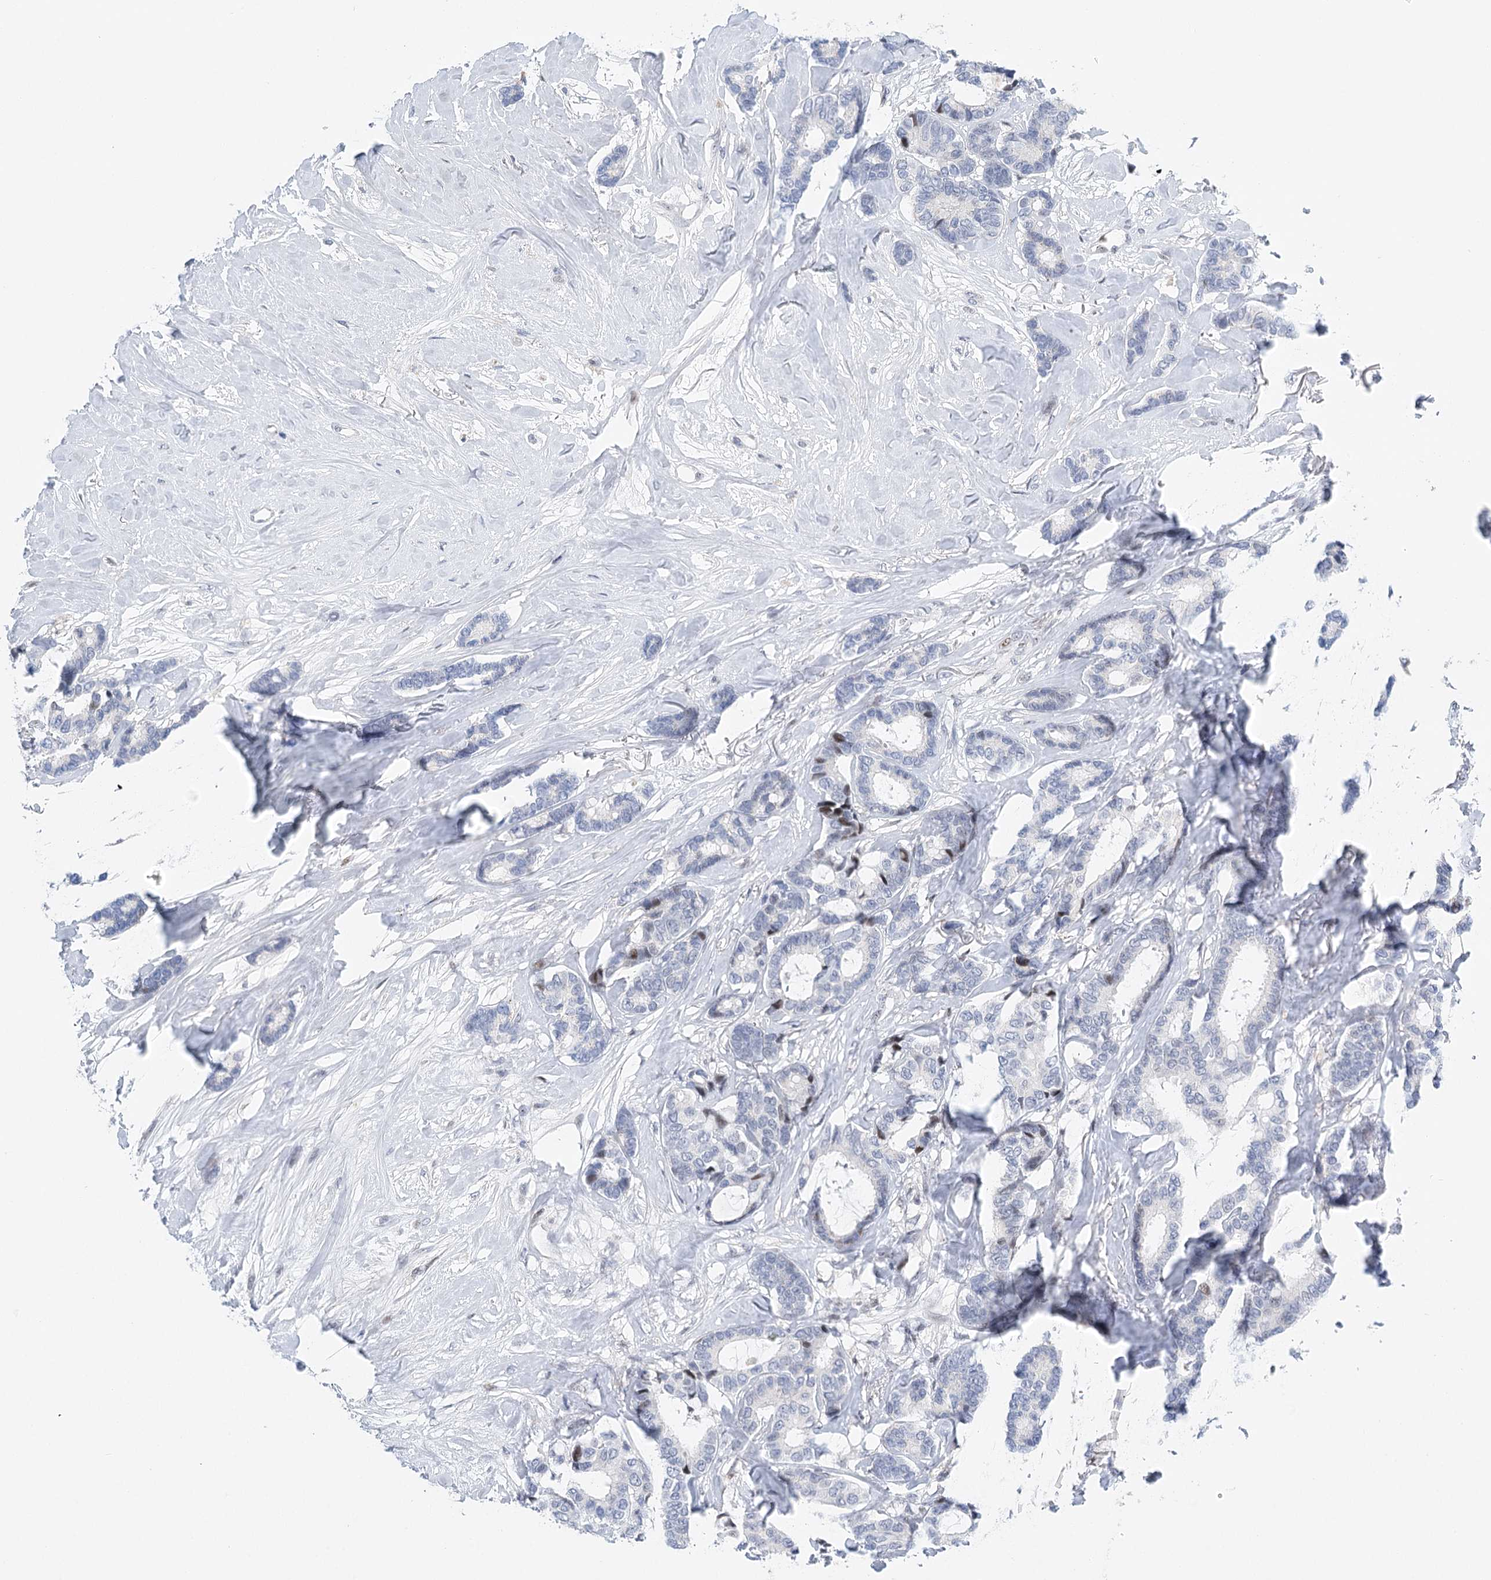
{"staining": {"intensity": "negative", "quantity": "none", "location": "none"}, "tissue": "breast cancer", "cell_type": "Tumor cells", "image_type": "cancer", "snomed": [{"axis": "morphology", "description": "Duct carcinoma"}, {"axis": "topography", "description": "Breast"}], "caption": "The image exhibits no significant staining in tumor cells of breast invasive ductal carcinoma.", "gene": "CAMTA1", "patient": {"sex": "female", "age": 87}}